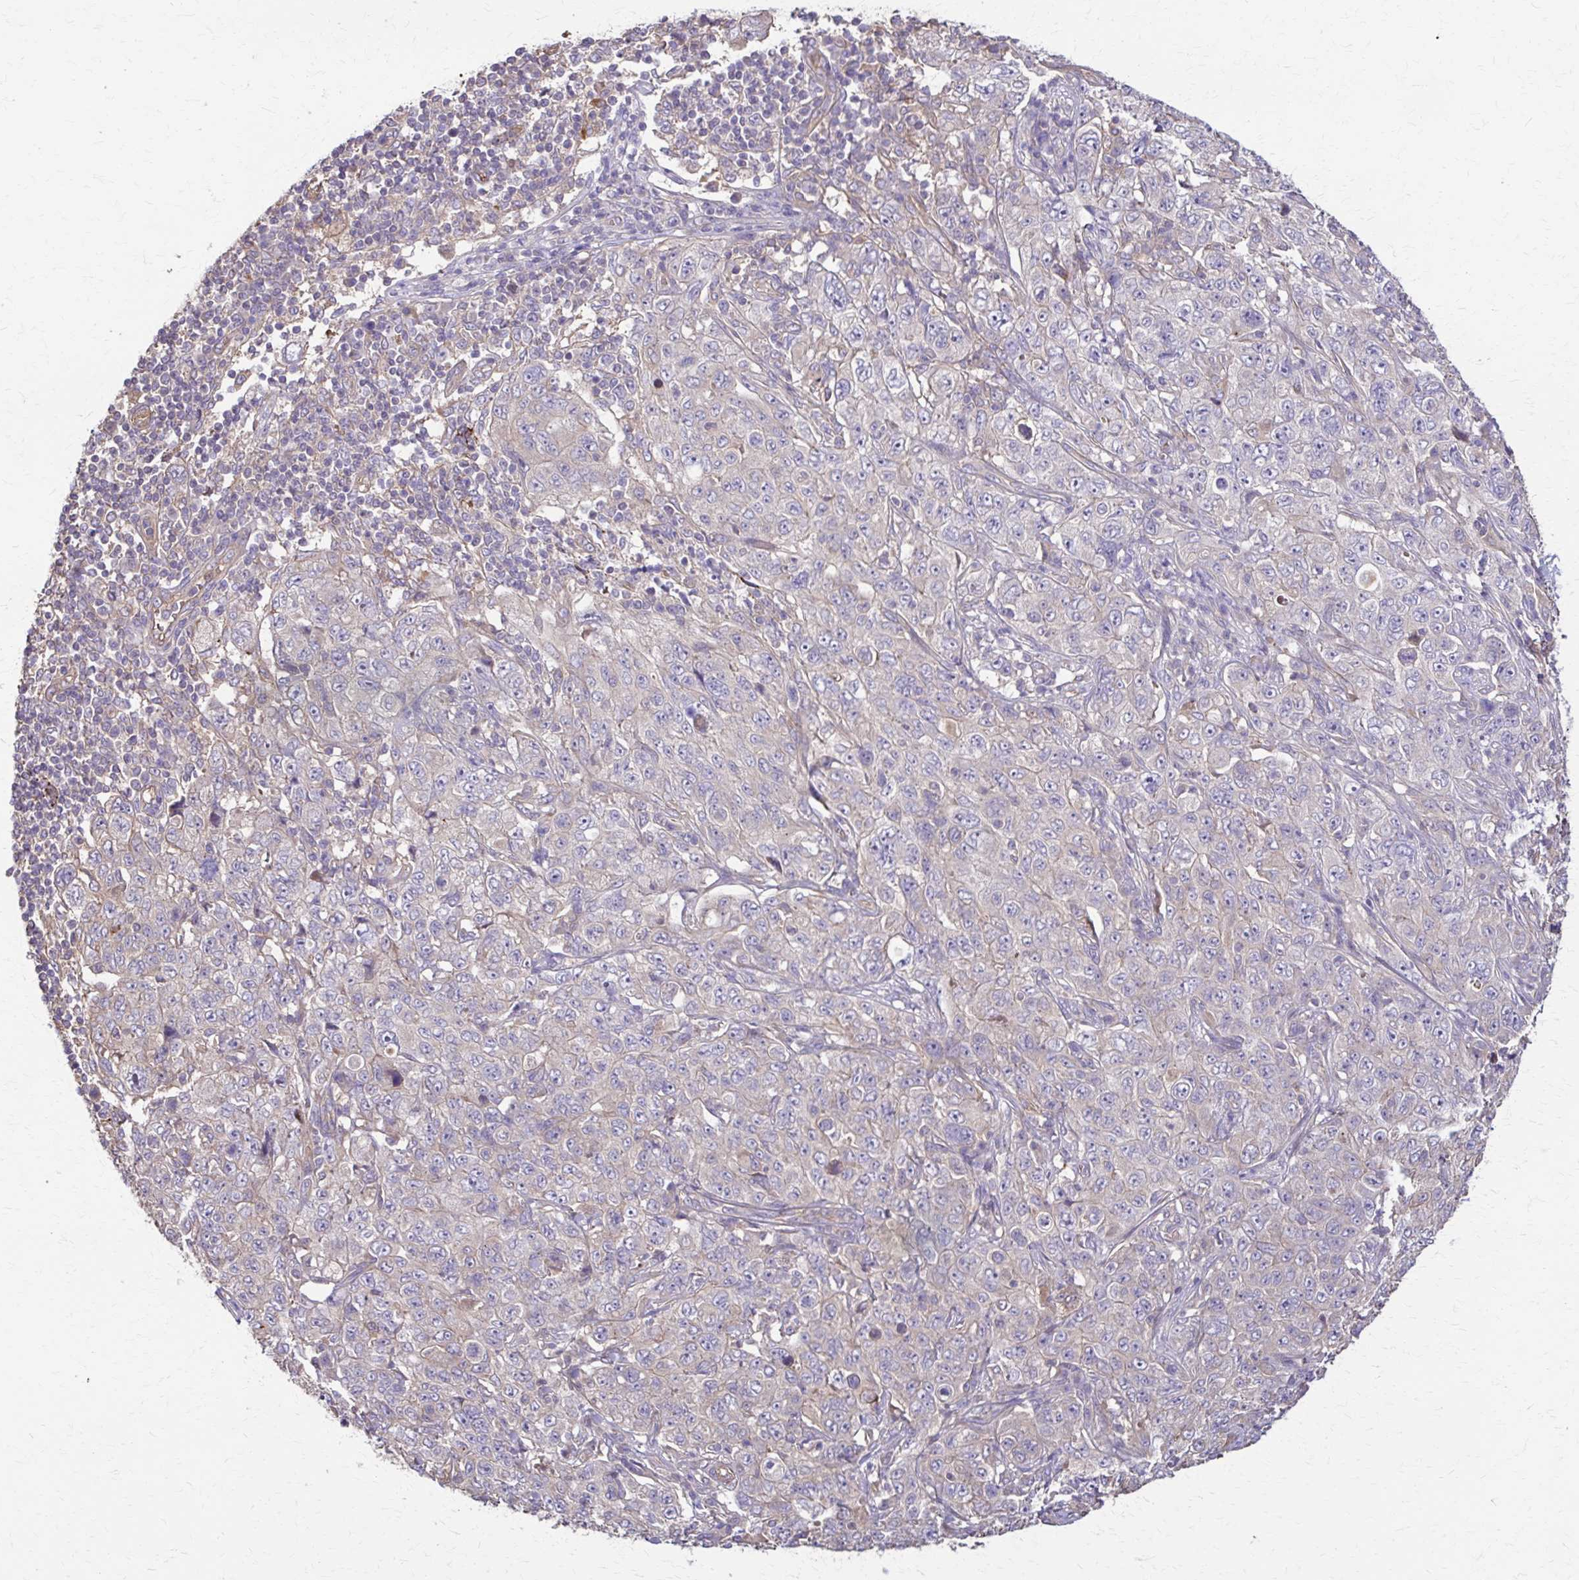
{"staining": {"intensity": "negative", "quantity": "none", "location": "none"}, "tissue": "pancreatic cancer", "cell_type": "Tumor cells", "image_type": "cancer", "snomed": [{"axis": "morphology", "description": "Adenocarcinoma, NOS"}, {"axis": "topography", "description": "Pancreas"}], "caption": "This is an immunohistochemistry (IHC) histopathology image of pancreatic cancer. There is no staining in tumor cells.", "gene": "DSP", "patient": {"sex": "male", "age": 68}}